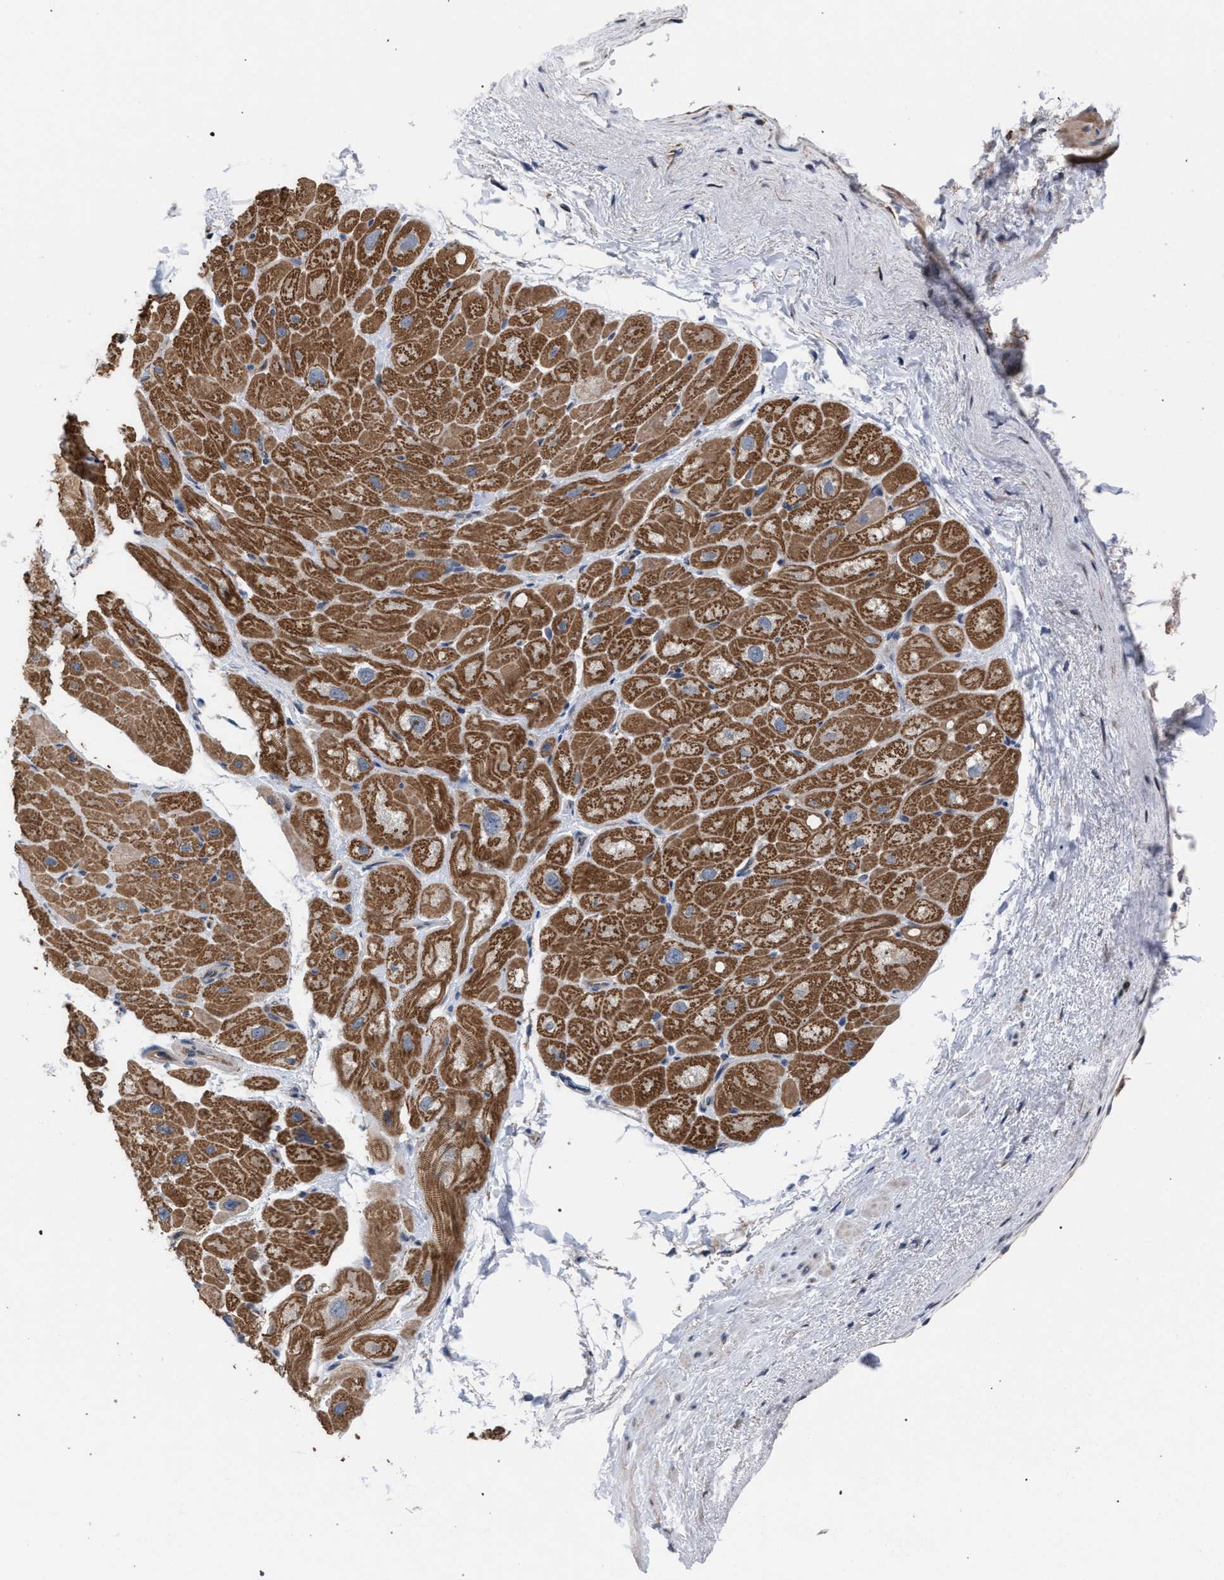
{"staining": {"intensity": "moderate", "quantity": "25%-75%", "location": "cytoplasmic/membranous"}, "tissue": "heart muscle", "cell_type": "Cardiomyocytes", "image_type": "normal", "snomed": [{"axis": "morphology", "description": "Normal tissue, NOS"}, {"axis": "topography", "description": "Heart"}], "caption": "The histopathology image exhibits a brown stain indicating the presence of a protein in the cytoplasmic/membranous of cardiomyocytes in heart muscle.", "gene": "ARPC5L", "patient": {"sex": "male", "age": 49}}